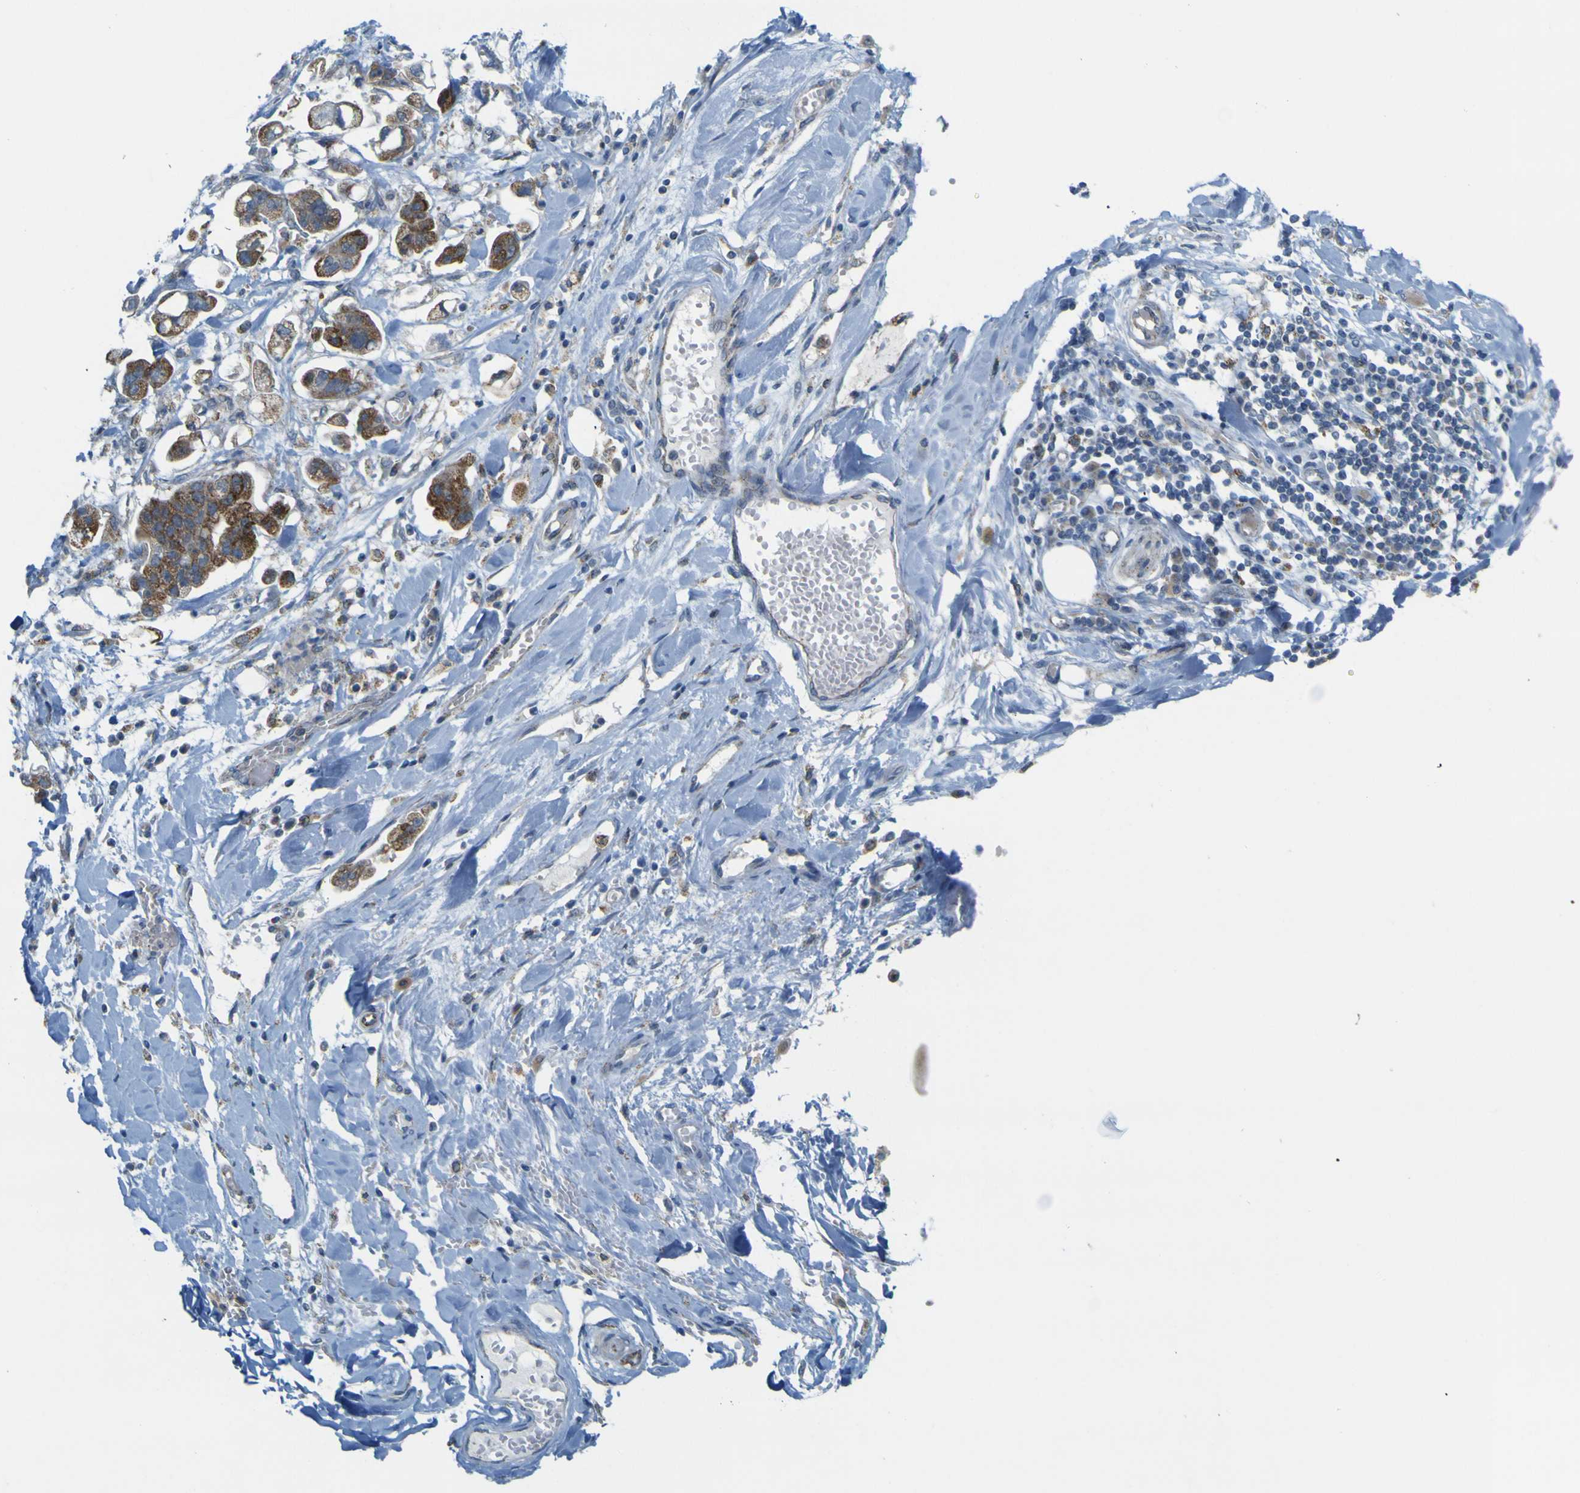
{"staining": {"intensity": "moderate", "quantity": ">75%", "location": "cytoplasmic/membranous"}, "tissue": "stomach cancer", "cell_type": "Tumor cells", "image_type": "cancer", "snomed": [{"axis": "morphology", "description": "Adenocarcinoma, NOS"}, {"axis": "topography", "description": "Stomach"}], "caption": "Human stomach cancer (adenocarcinoma) stained with a protein marker demonstrates moderate staining in tumor cells.", "gene": "ACBD5", "patient": {"sex": "male", "age": 62}}